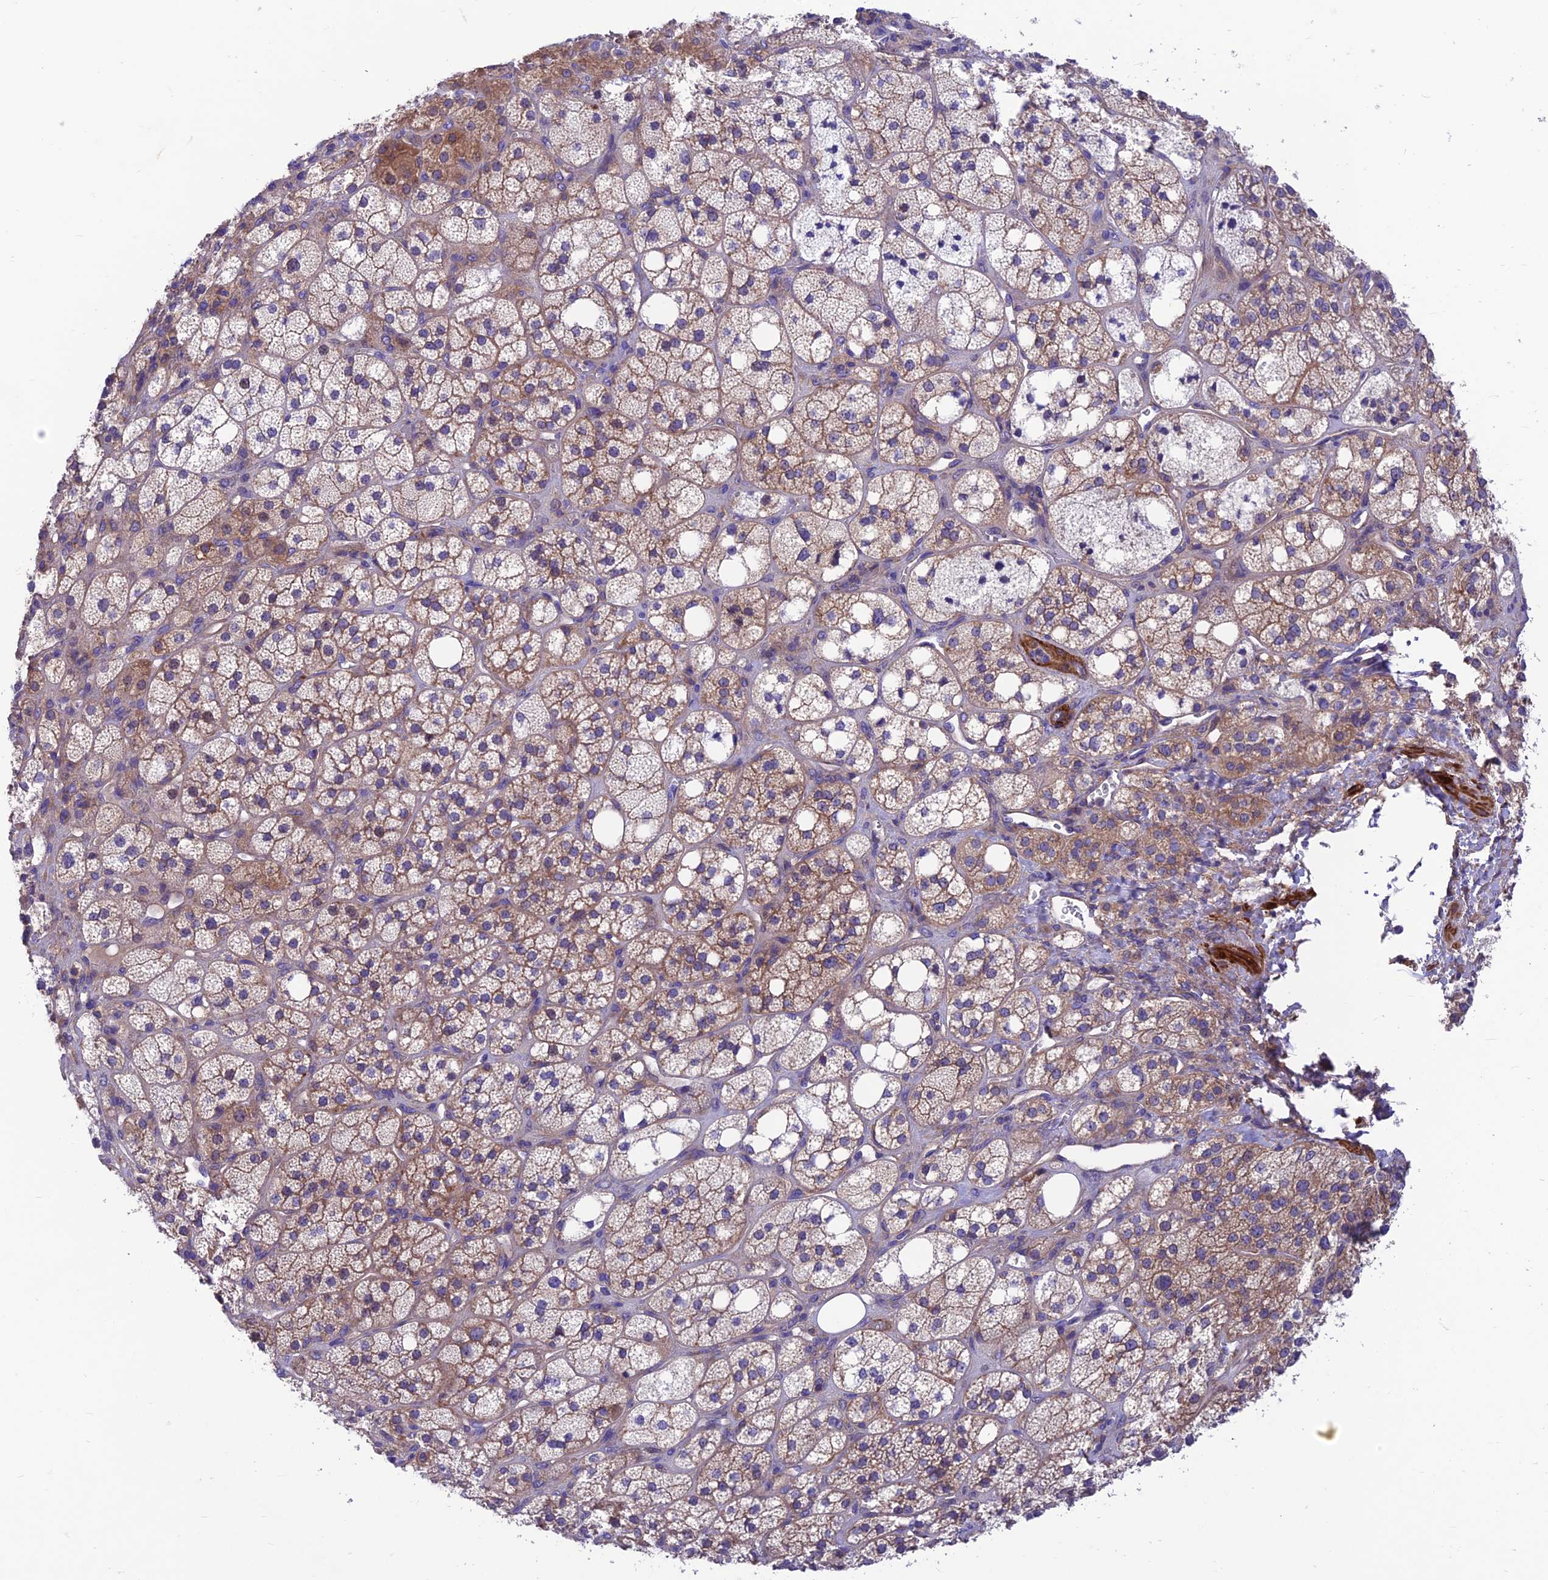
{"staining": {"intensity": "weak", "quantity": "25%-75%", "location": "cytoplasmic/membranous"}, "tissue": "adrenal gland", "cell_type": "Glandular cells", "image_type": "normal", "snomed": [{"axis": "morphology", "description": "Normal tissue, NOS"}, {"axis": "topography", "description": "Adrenal gland"}], "caption": "Weak cytoplasmic/membranous staining is appreciated in about 25%-75% of glandular cells in normal adrenal gland.", "gene": "VPS16", "patient": {"sex": "male", "age": 61}}